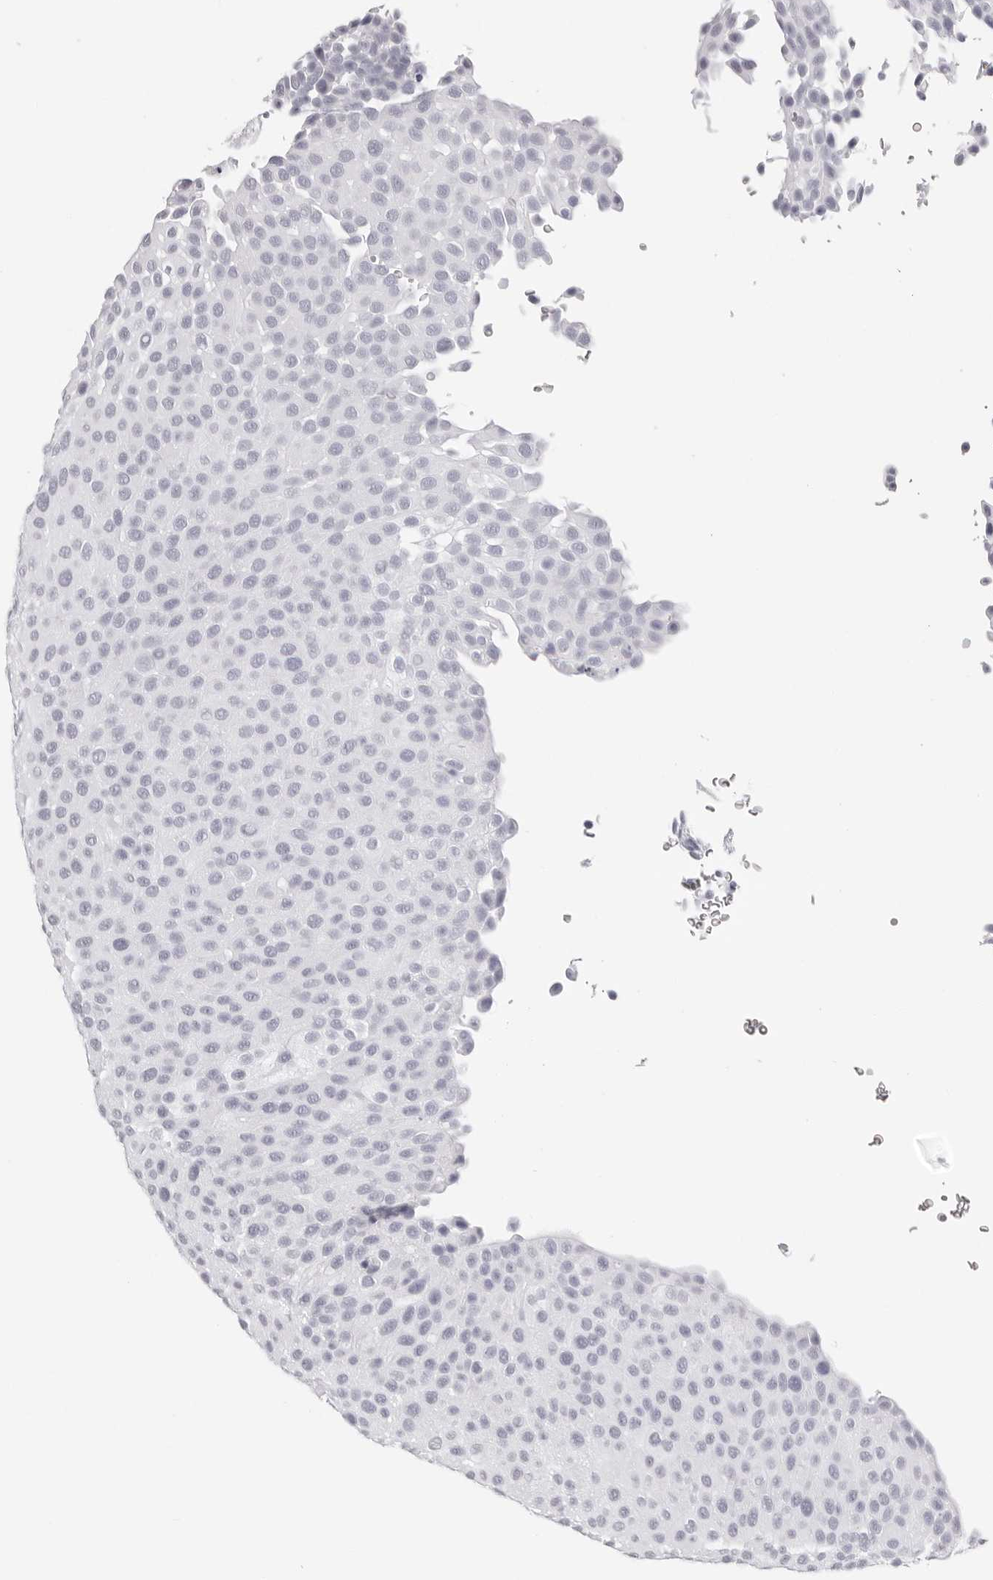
{"staining": {"intensity": "negative", "quantity": "none", "location": "none"}, "tissue": "urothelial cancer", "cell_type": "Tumor cells", "image_type": "cancer", "snomed": [{"axis": "morphology", "description": "Urothelial carcinoma, Low grade"}, {"axis": "topography", "description": "Urinary bladder"}], "caption": "Tumor cells are negative for protein expression in human urothelial carcinoma (low-grade).", "gene": "RHO", "patient": {"sex": "male", "age": 78}}